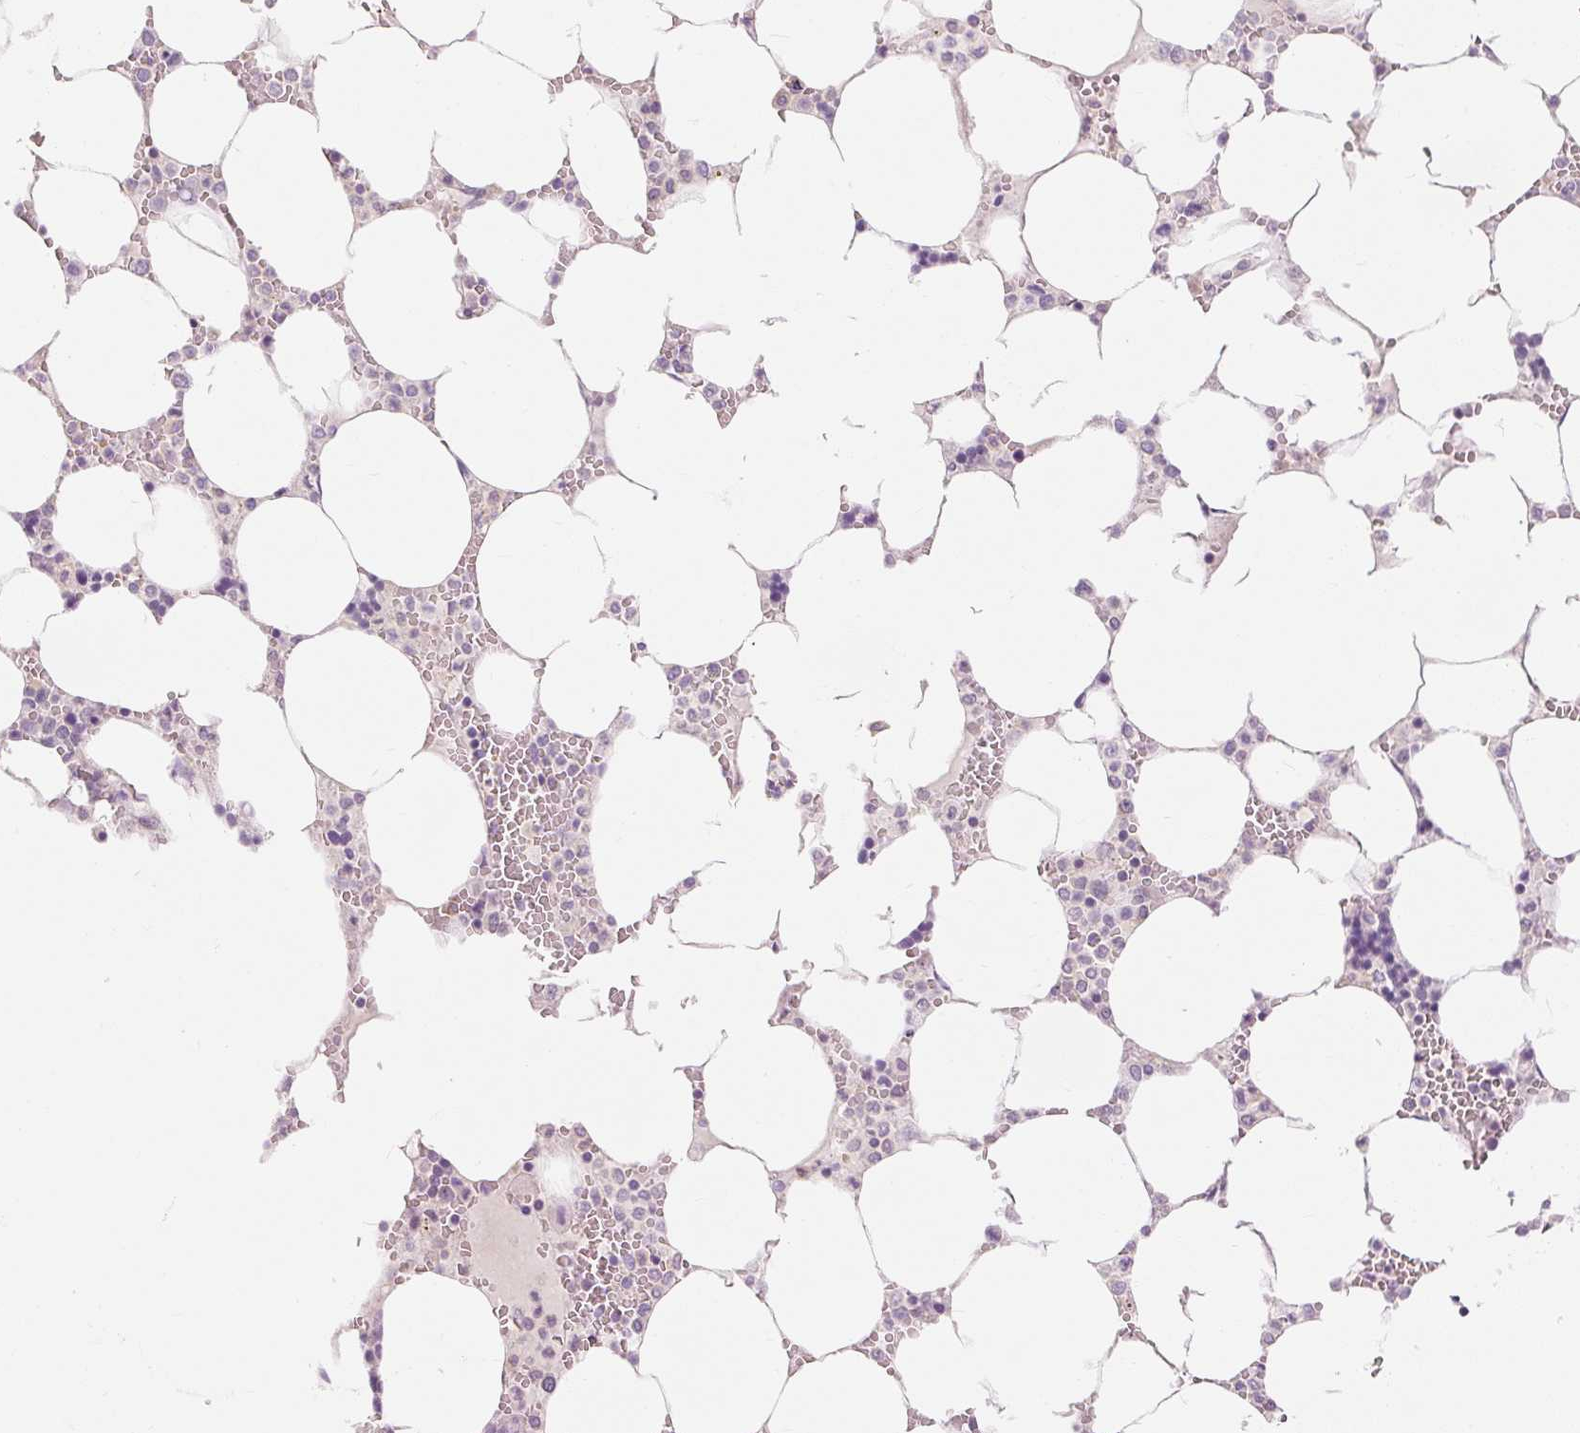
{"staining": {"intensity": "negative", "quantity": "none", "location": "none"}, "tissue": "bone marrow", "cell_type": "Hematopoietic cells", "image_type": "normal", "snomed": [{"axis": "morphology", "description": "Normal tissue, NOS"}, {"axis": "topography", "description": "Bone marrow"}], "caption": "Protein analysis of normal bone marrow displays no significant expression in hematopoietic cells.", "gene": "CAPN3", "patient": {"sex": "male", "age": 64}}